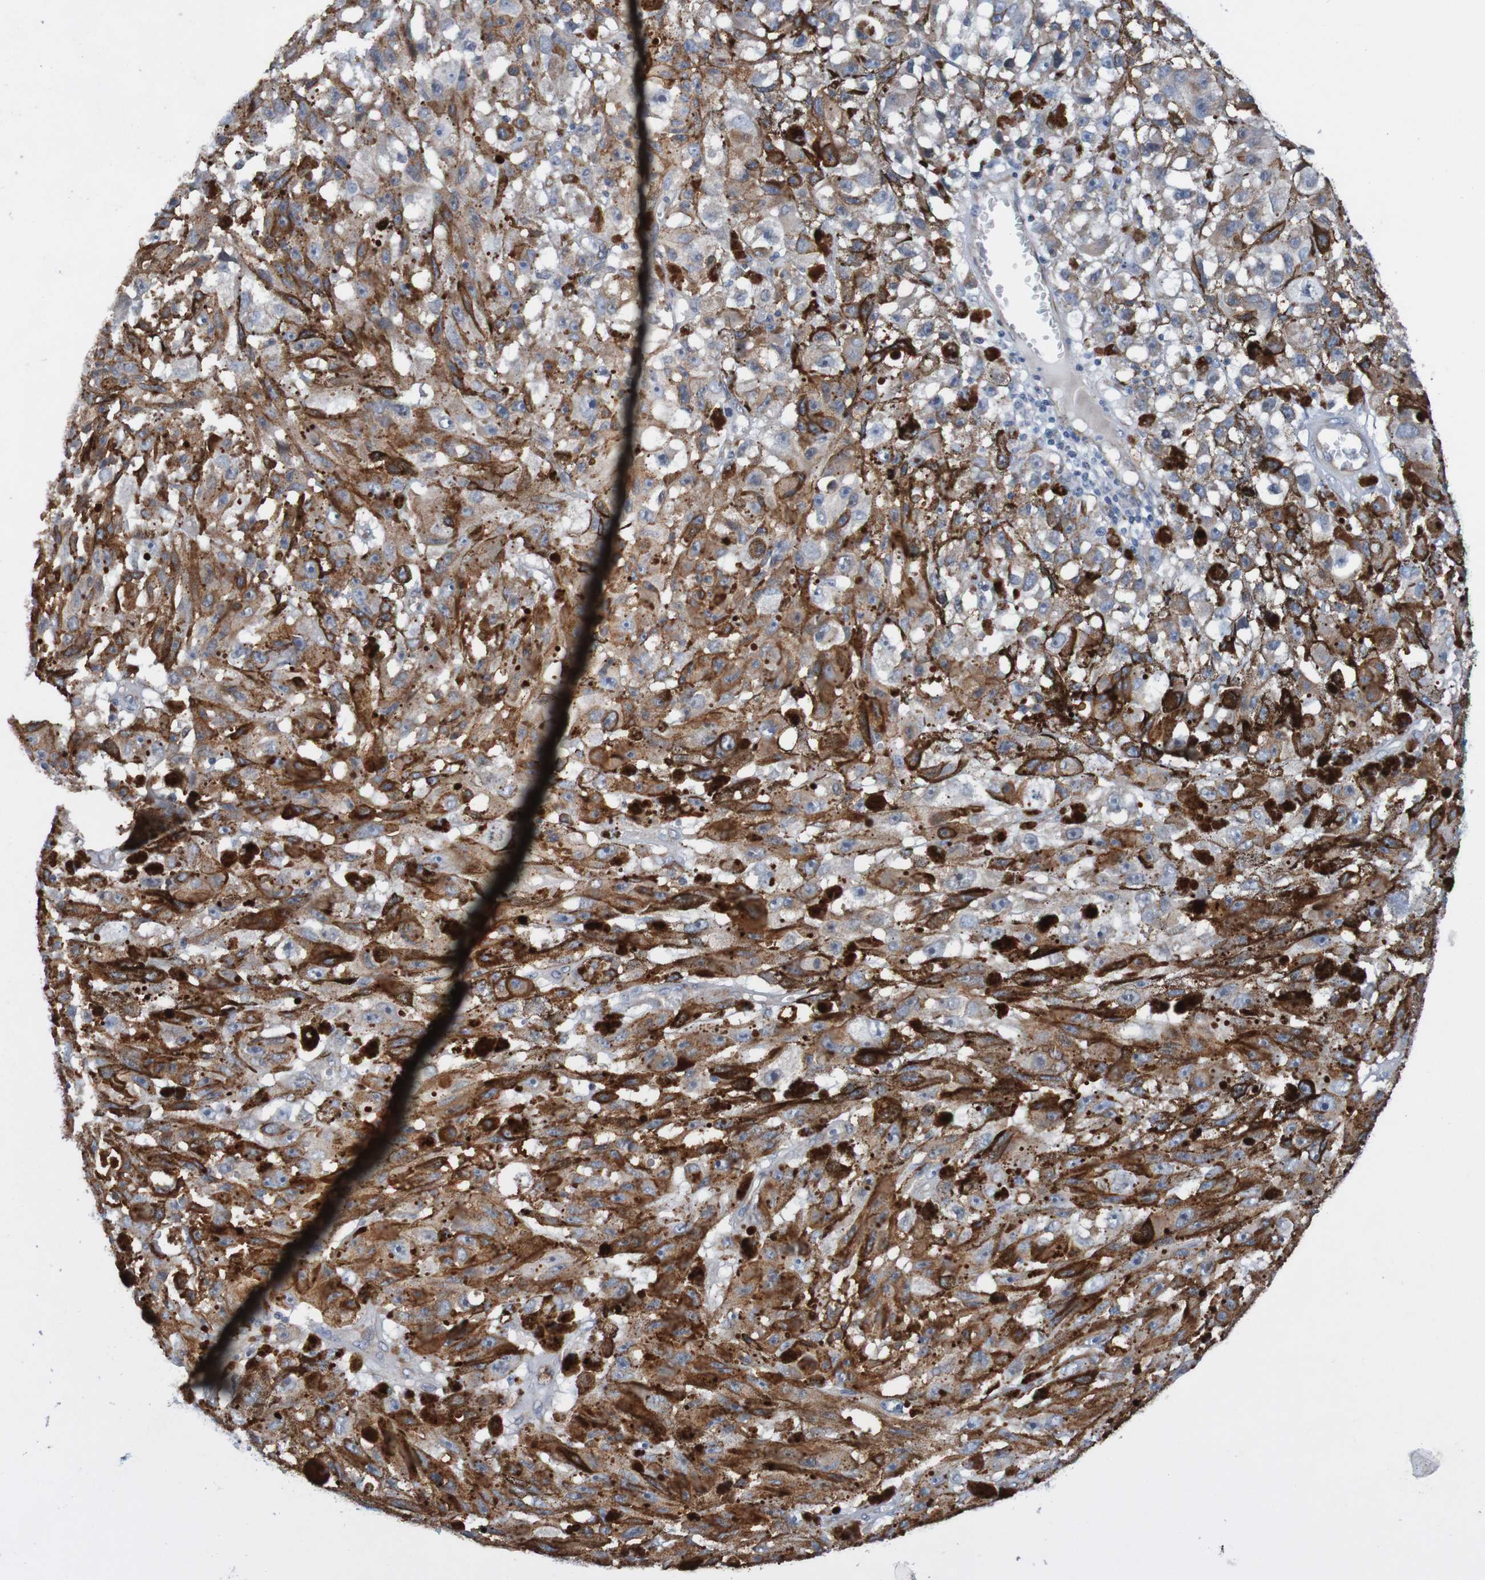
{"staining": {"intensity": "moderate", "quantity": ">75%", "location": "cytoplasmic/membranous"}, "tissue": "melanoma", "cell_type": "Tumor cells", "image_type": "cancer", "snomed": [{"axis": "morphology", "description": "Malignant melanoma, NOS"}, {"axis": "topography", "description": "Skin"}], "caption": "The photomicrograph shows immunohistochemical staining of melanoma. There is moderate cytoplasmic/membranous positivity is appreciated in about >75% of tumor cells.", "gene": "CPED1", "patient": {"sex": "female", "age": 104}}